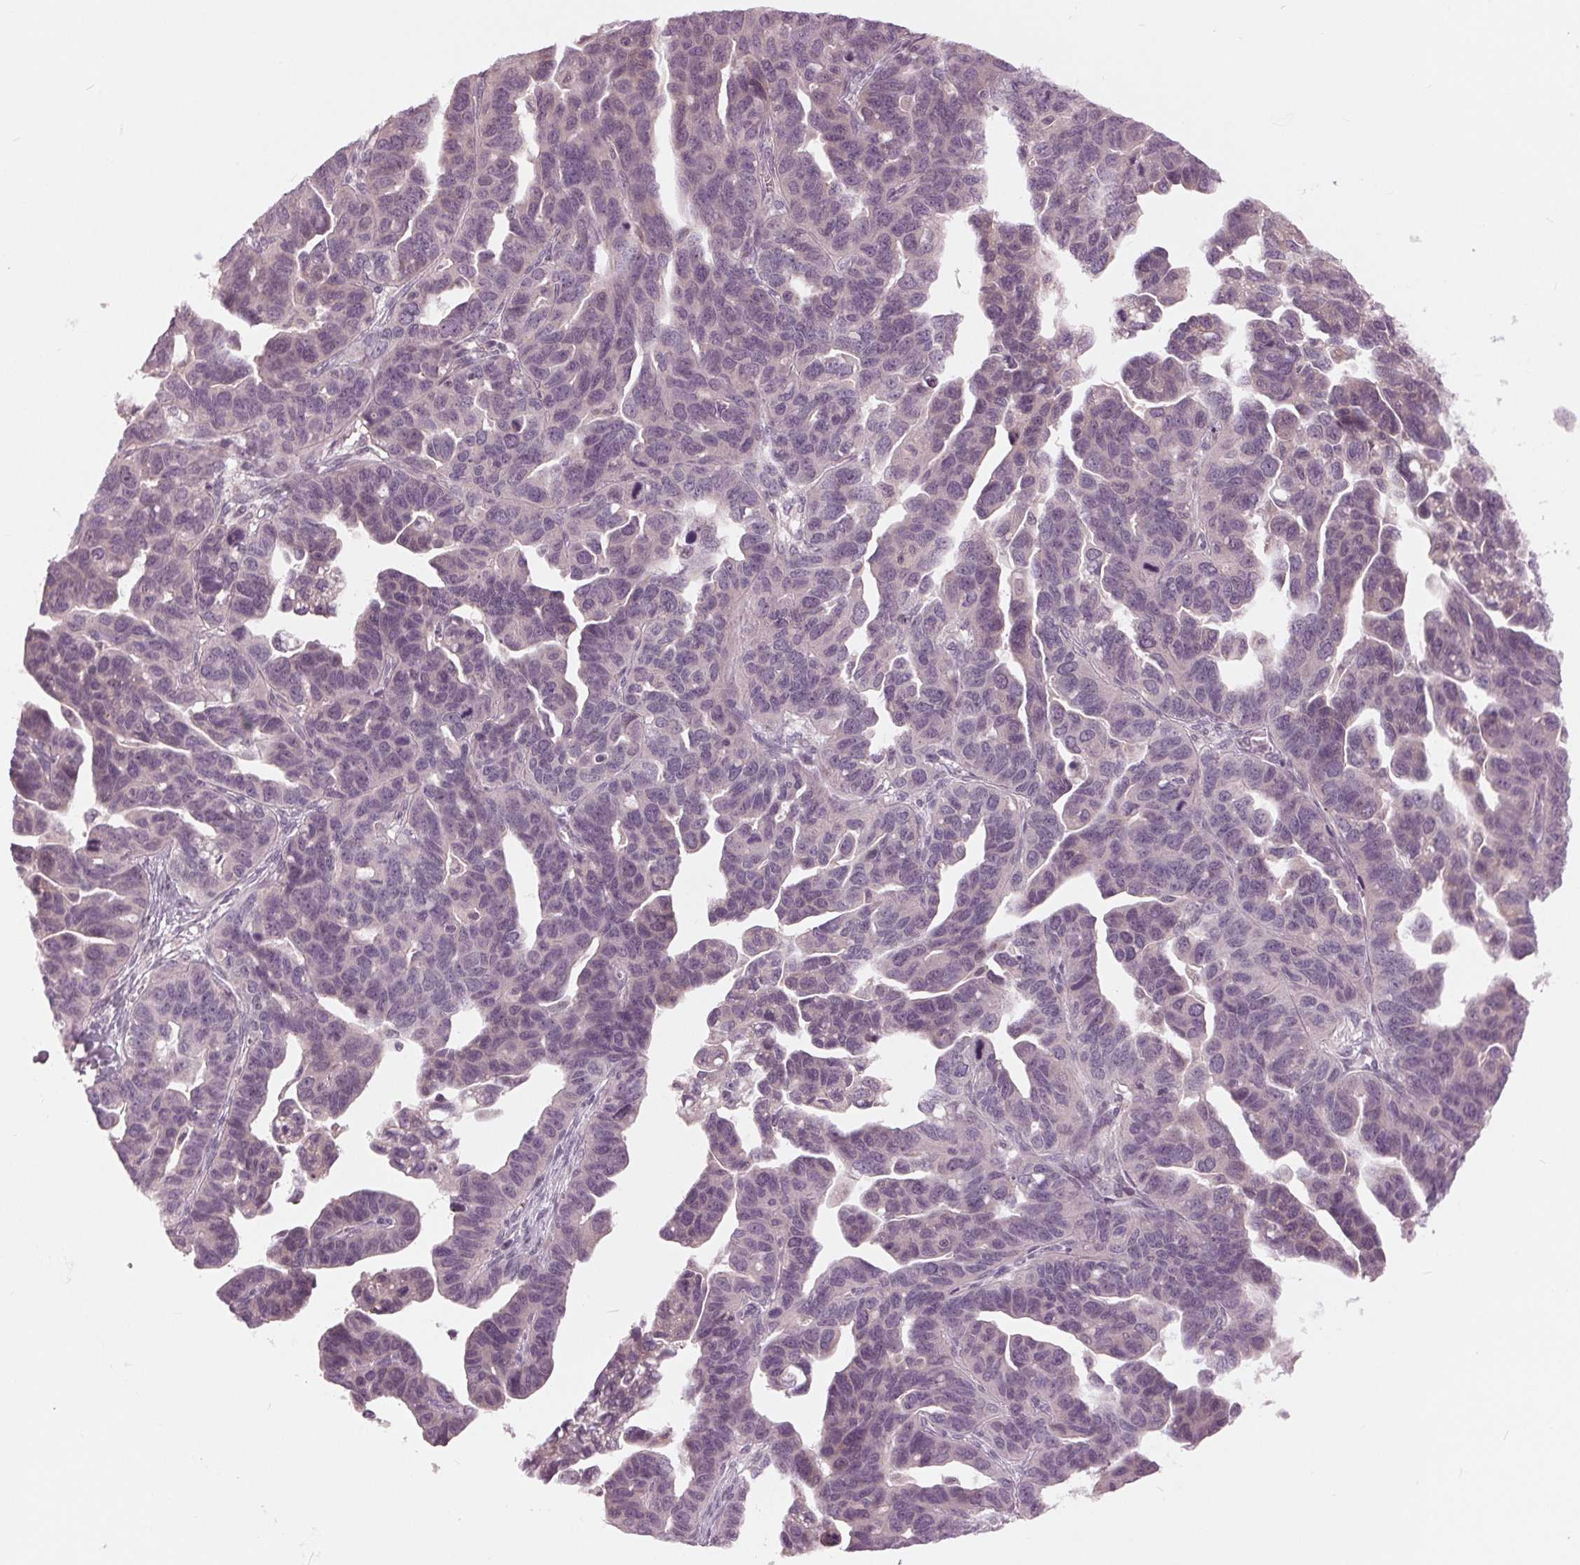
{"staining": {"intensity": "negative", "quantity": "none", "location": "none"}, "tissue": "ovarian cancer", "cell_type": "Tumor cells", "image_type": "cancer", "snomed": [{"axis": "morphology", "description": "Cystadenocarcinoma, serous, NOS"}, {"axis": "topography", "description": "Ovary"}], "caption": "This is a photomicrograph of immunohistochemistry staining of ovarian cancer (serous cystadenocarcinoma), which shows no positivity in tumor cells. The staining was performed using DAB (3,3'-diaminobenzidine) to visualize the protein expression in brown, while the nuclei were stained in blue with hematoxylin (Magnification: 20x).", "gene": "SIGLEC6", "patient": {"sex": "female", "age": 69}}